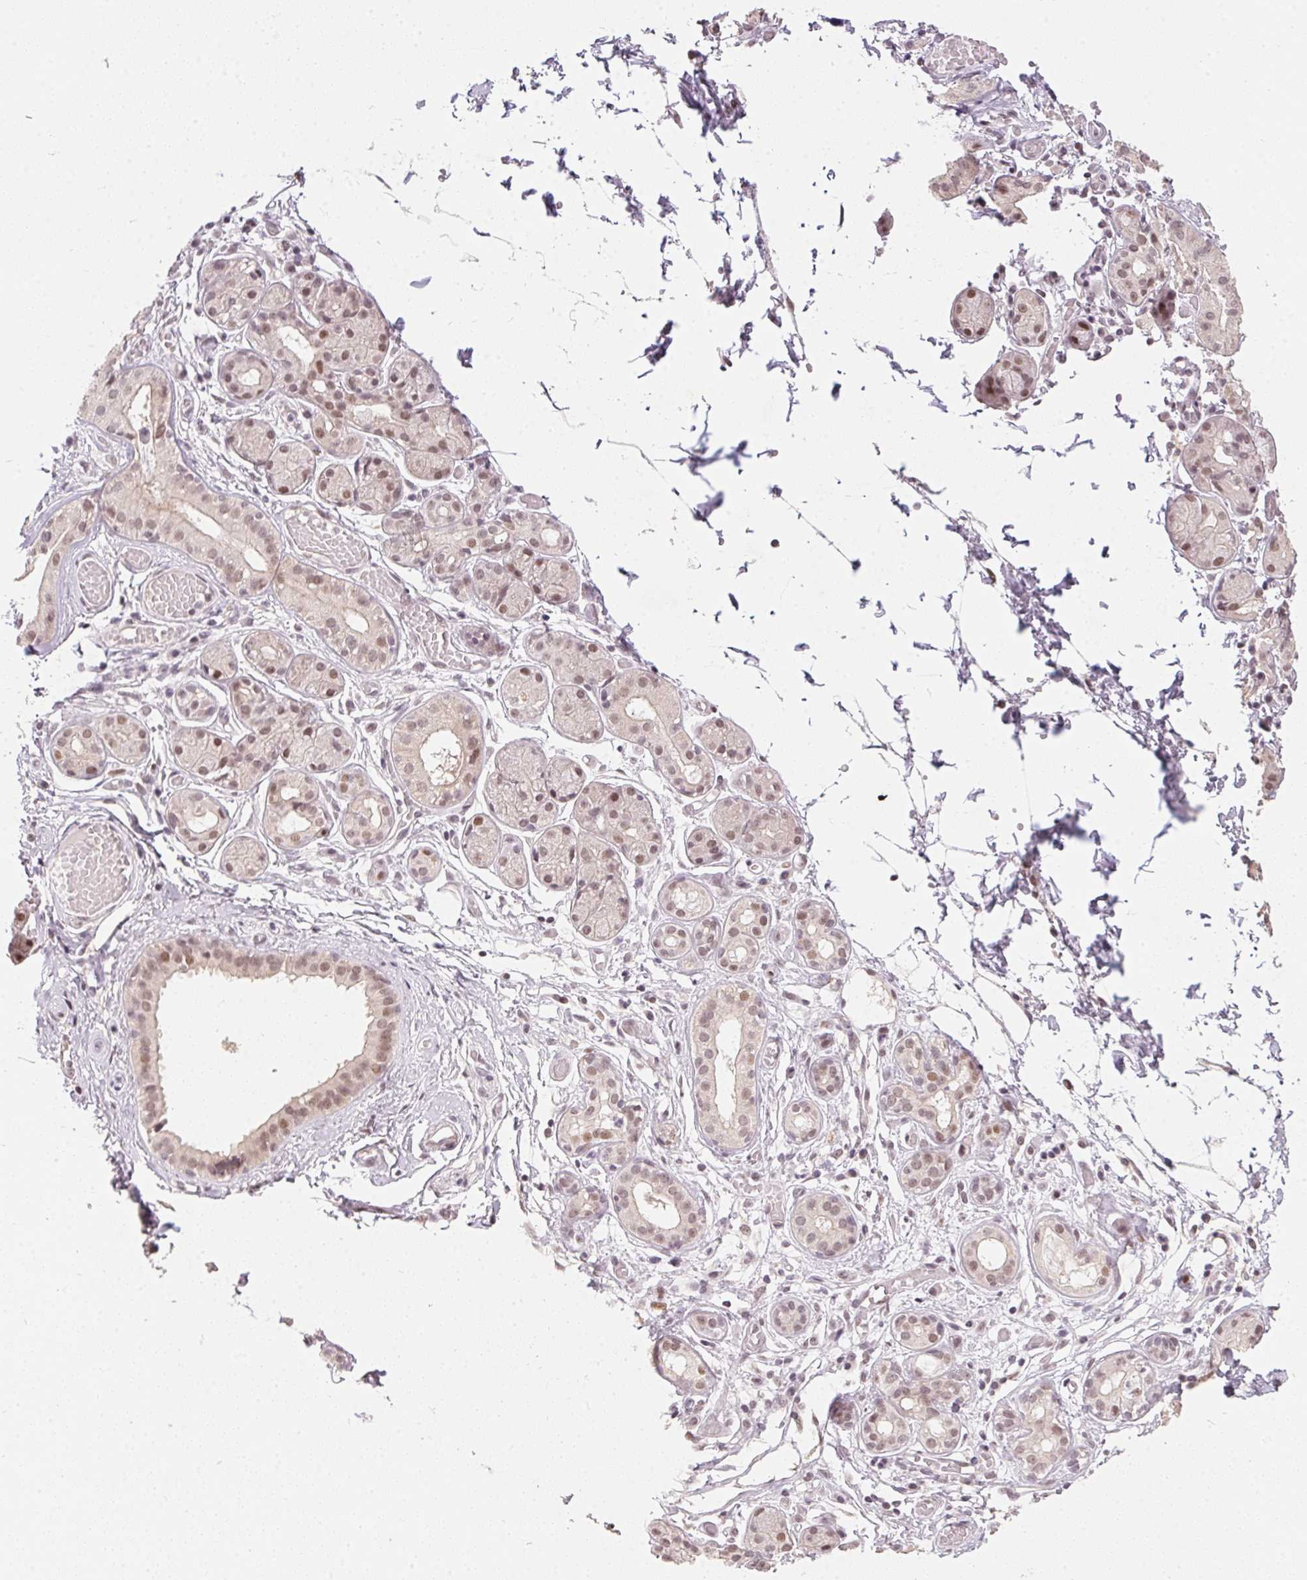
{"staining": {"intensity": "weak", "quantity": ">75%", "location": "nuclear"}, "tissue": "salivary gland", "cell_type": "Glandular cells", "image_type": "normal", "snomed": [{"axis": "morphology", "description": "Normal tissue, NOS"}, {"axis": "topography", "description": "Salivary gland"}, {"axis": "topography", "description": "Peripheral nerve tissue"}], "caption": "About >75% of glandular cells in normal human salivary gland demonstrate weak nuclear protein expression as visualized by brown immunohistochemical staining.", "gene": "KDM4D", "patient": {"sex": "male", "age": 71}}